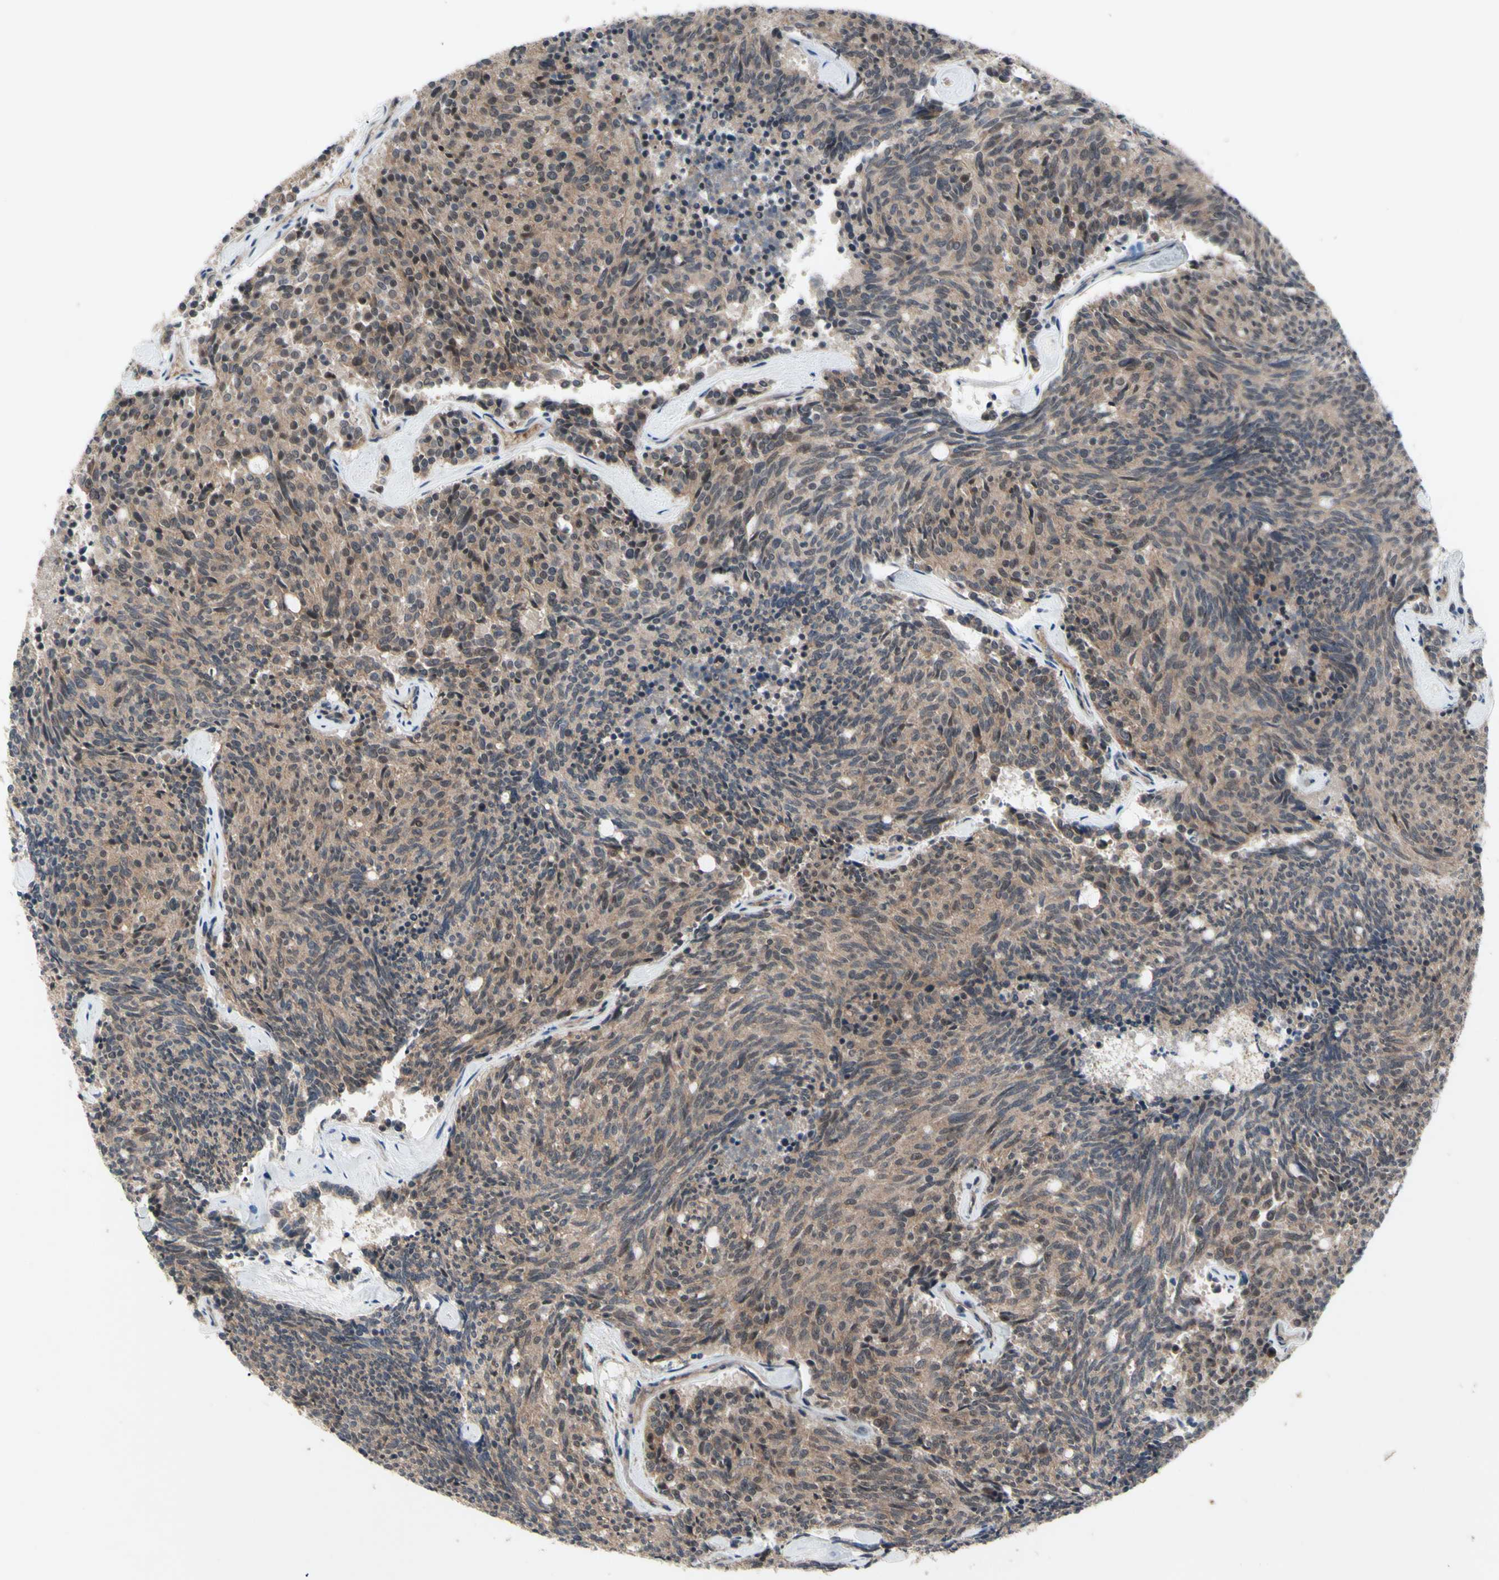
{"staining": {"intensity": "weak", "quantity": "25%-75%", "location": "cytoplasmic/membranous"}, "tissue": "carcinoid", "cell_type": "Tumor cells", "image_type": "cancer", "snomed": [{"axis": "morphology", "description": "Carcinoid, malignant, NOS"}, {"axis": "topography", "description": "Pancreas"}], "caption": "Protein expression analysis of human carcinoid reveals weak cytoplasmic/membranous expression in approximately 25%-75% of tumor cells.", "gene": "TRDMT1", "patient": {"sex": "female", "age": 54}}